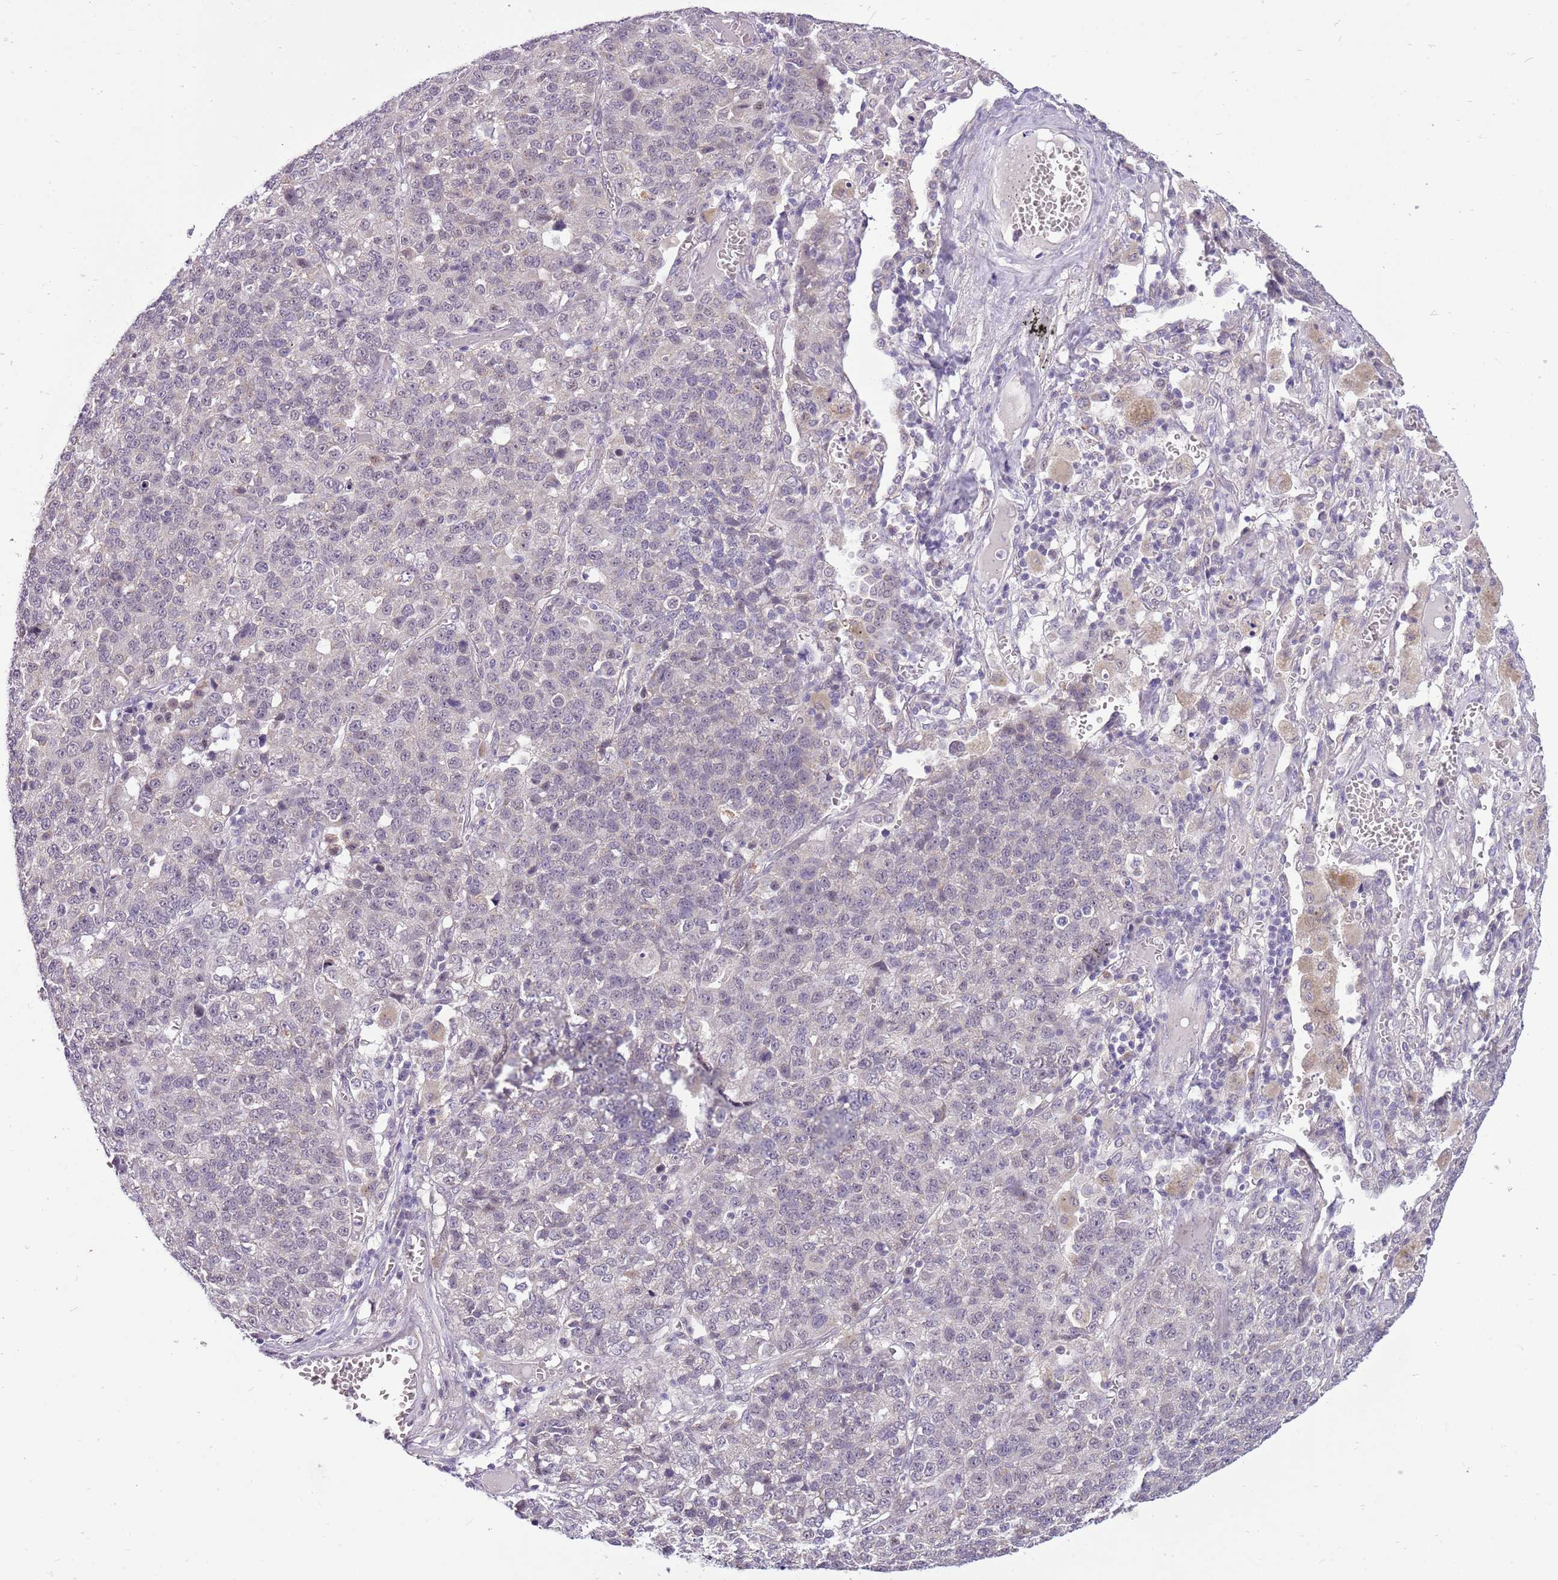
{"staining": {"intensity": "negative", "quantity": "none", "location": "none"}, "tissue": "lung cancer", "cell_type": "Tumor cells", "image_type": "cancer", "snomed": [{"axis": "morphology", "description": "Adenocarcinoma, NOS"}, {"axis": "topography", "description": "Lung"}], "caption": "Human lung adenocarcinoma stained for a protein using immunohistochemistry displays no positivity in tumor cells.", "gene": "FAM120C", "patient": {"sex": "male", "age": 49}}